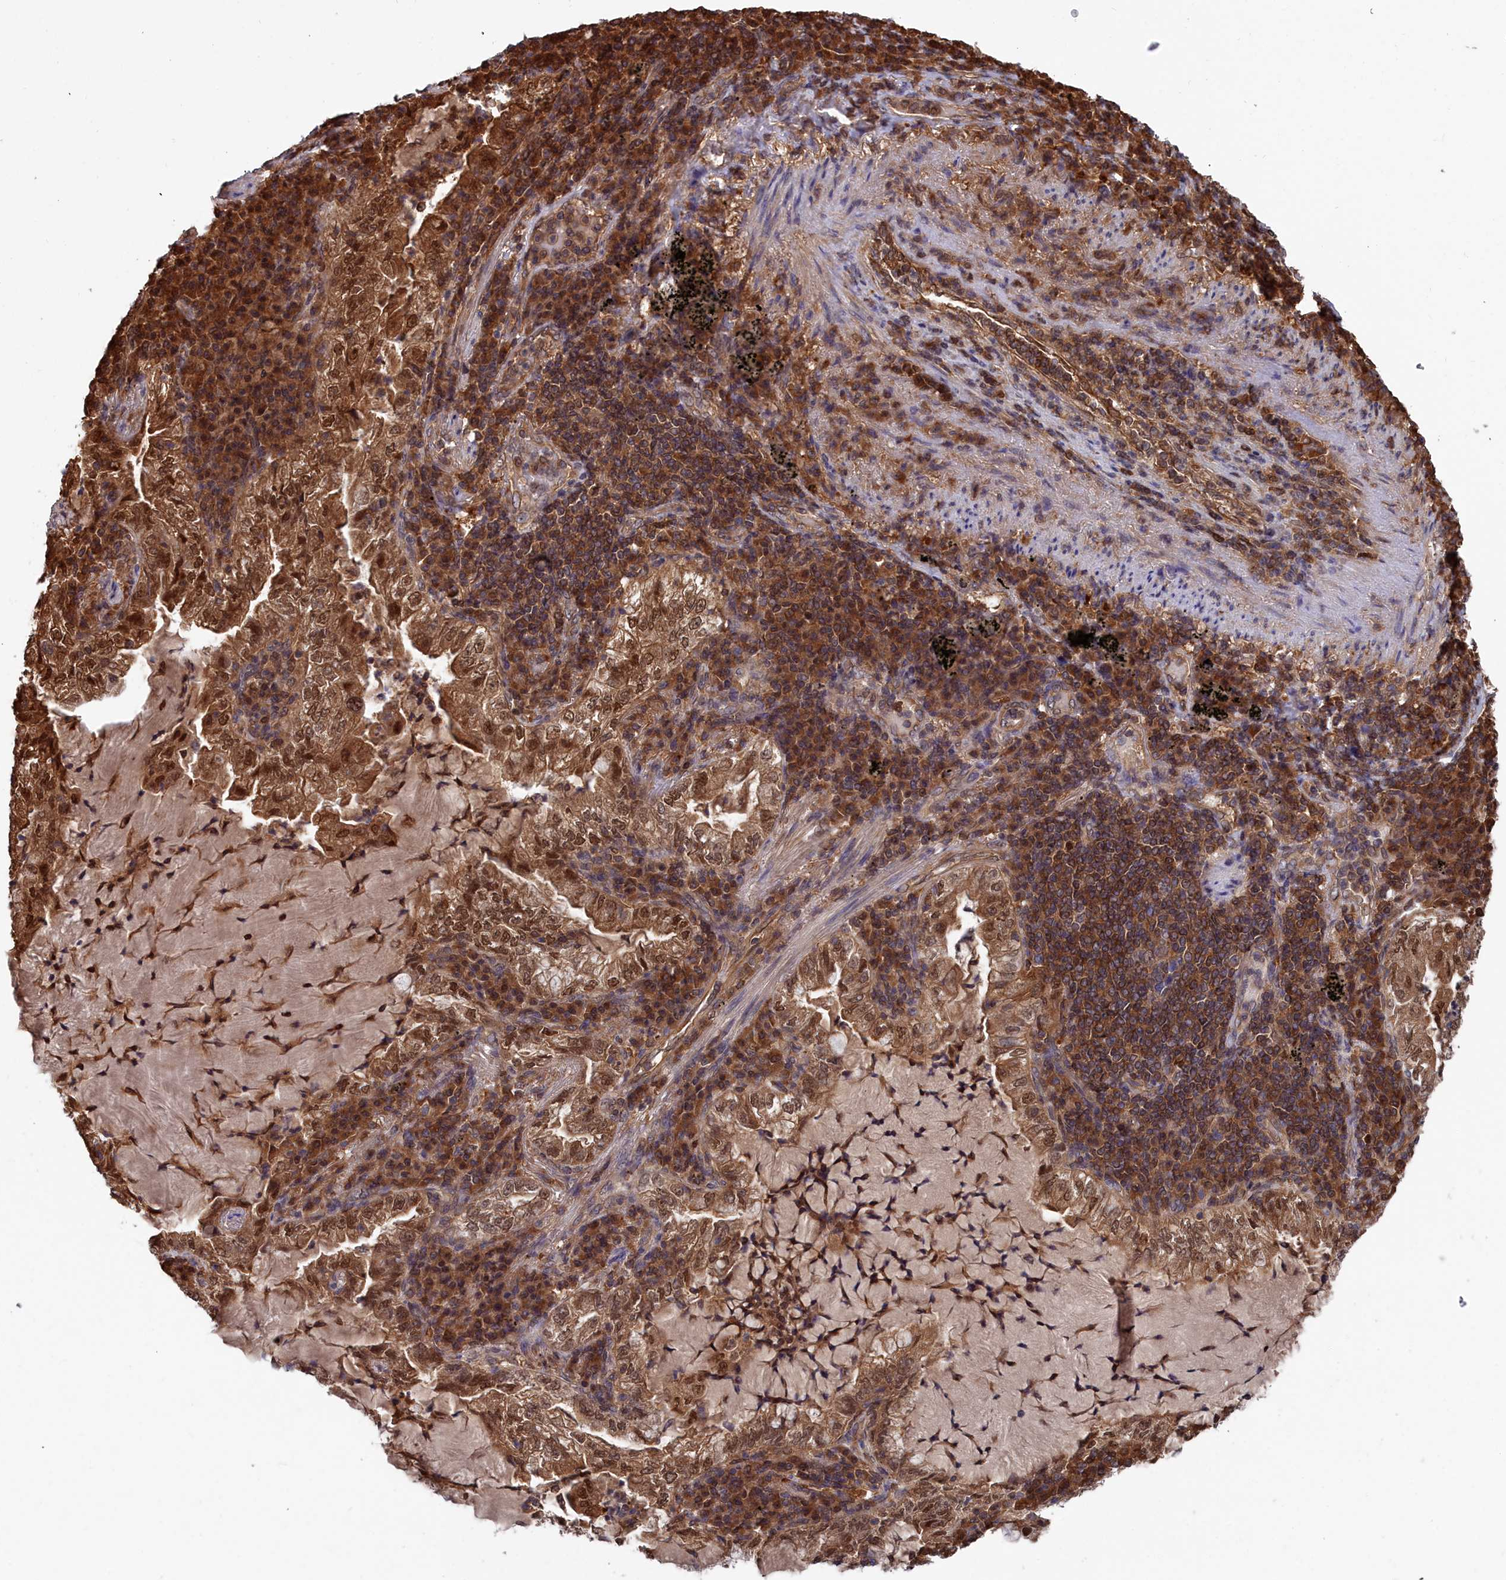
{"staining": {"intensity": "moderate", "quantity": ">75%", "location": "cytoplasmic/membranous,nuclear"}, "tissue": "lung cancer", "cell_type": "Tumor cells", "image_type": "cancer", "snomed": [{"axis": "morphology", "description": "Adenocarcinoma, NOS"}, {"axis": "topography", "description": "Lung"}], "caption": "Immunohistochemical staining of lung cancer (adenocarcinoma) demonstrates medium levels of moderate cytoplasmic/membranous and nuclear protein positivity in about >75% of tumor cells.", "gene": "GFRA2", "patient": {"sex": "female", "age": 73}}